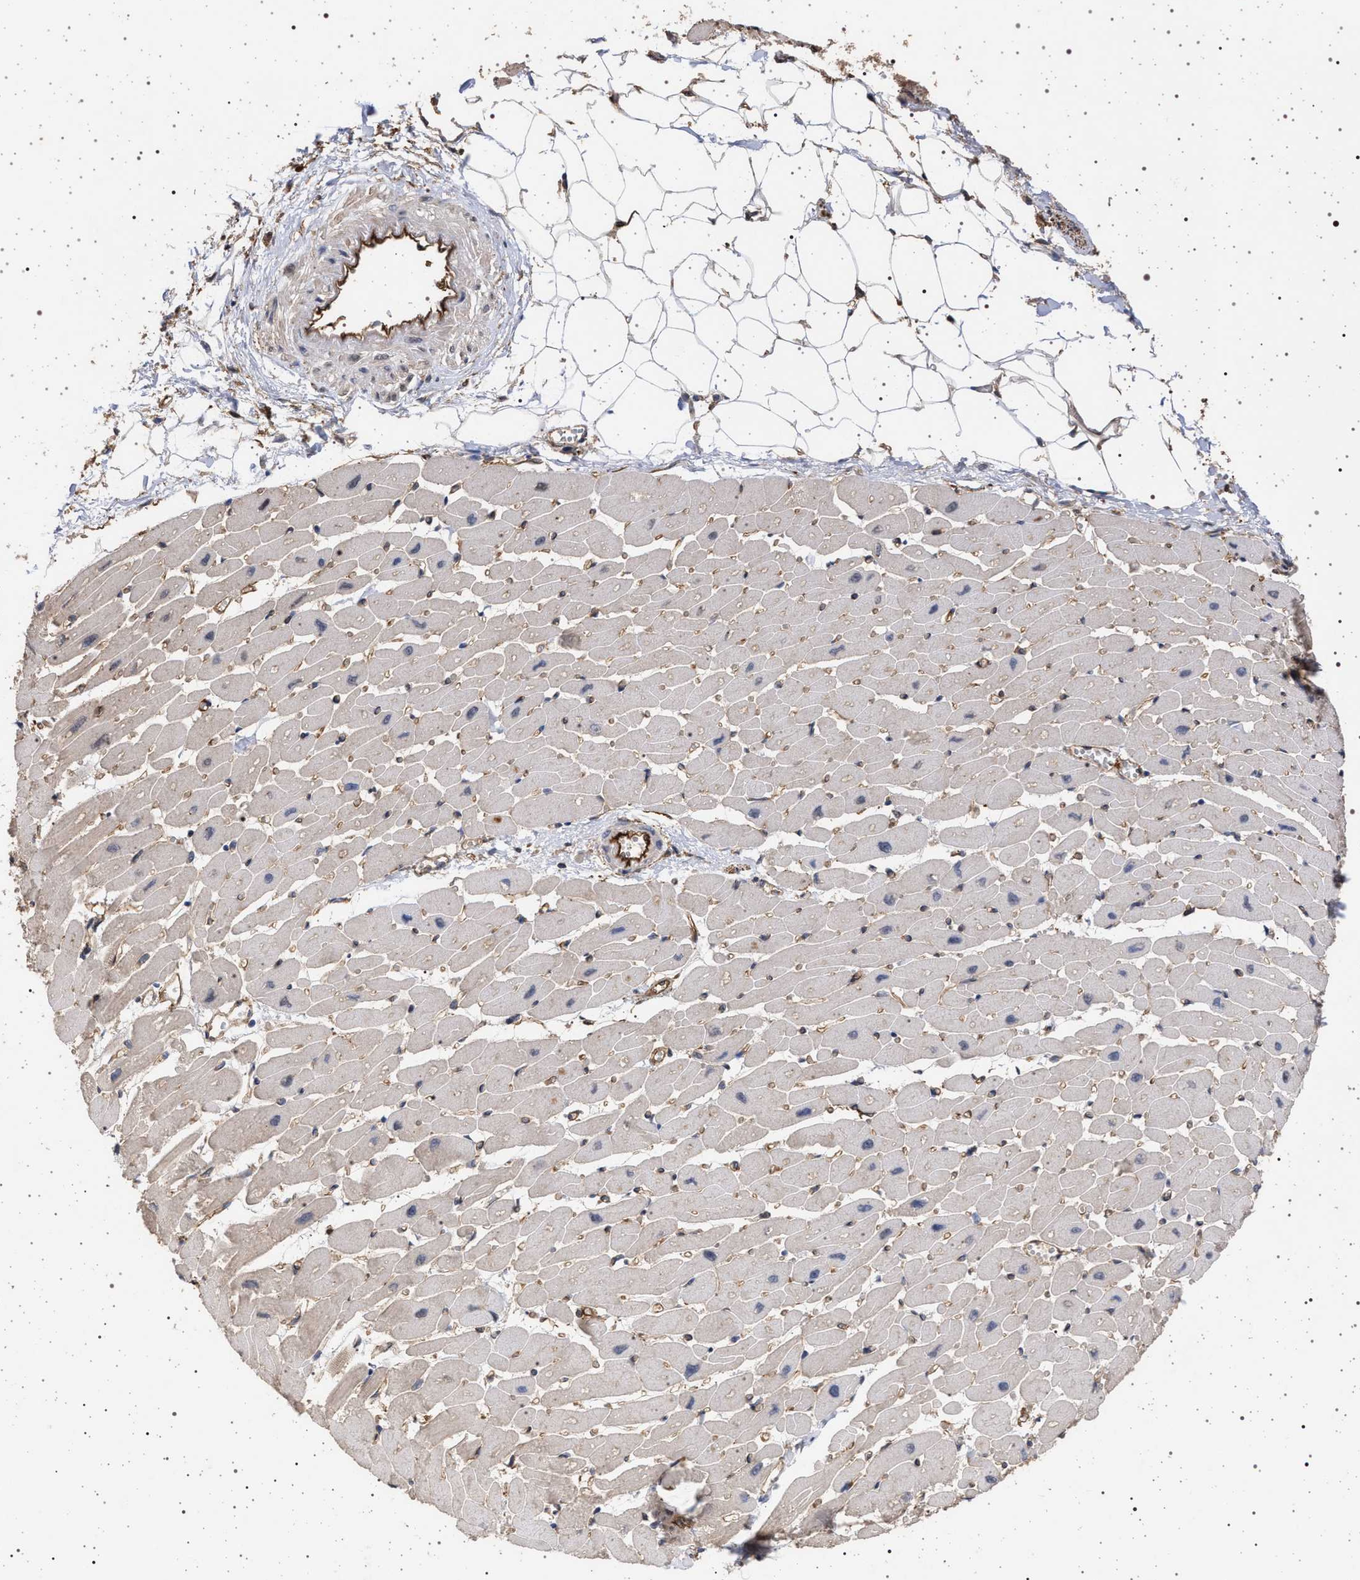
{"staining": {"intensity": "weak", "quantity": ">75%", "location": "cytoplasmic/membranous"}, "tissue": "heart muscle", "cell_type": "Cardiomyocytes", "image_type": "normal", "snomed": [{"axis": "morphology", "description": "Normal tissue, NOS"}, {"axis": "topography", "description": "Heart"}], "caption": "This histopathology image displays immunohistochemistry (IHC) staining of normal human heart muscle, with low weak cytoplasmic/membranous staining in approximately >75% of cardiomyocytes.", "gene": "IFT20", "patient": {"sex": "female", "age": 54}}